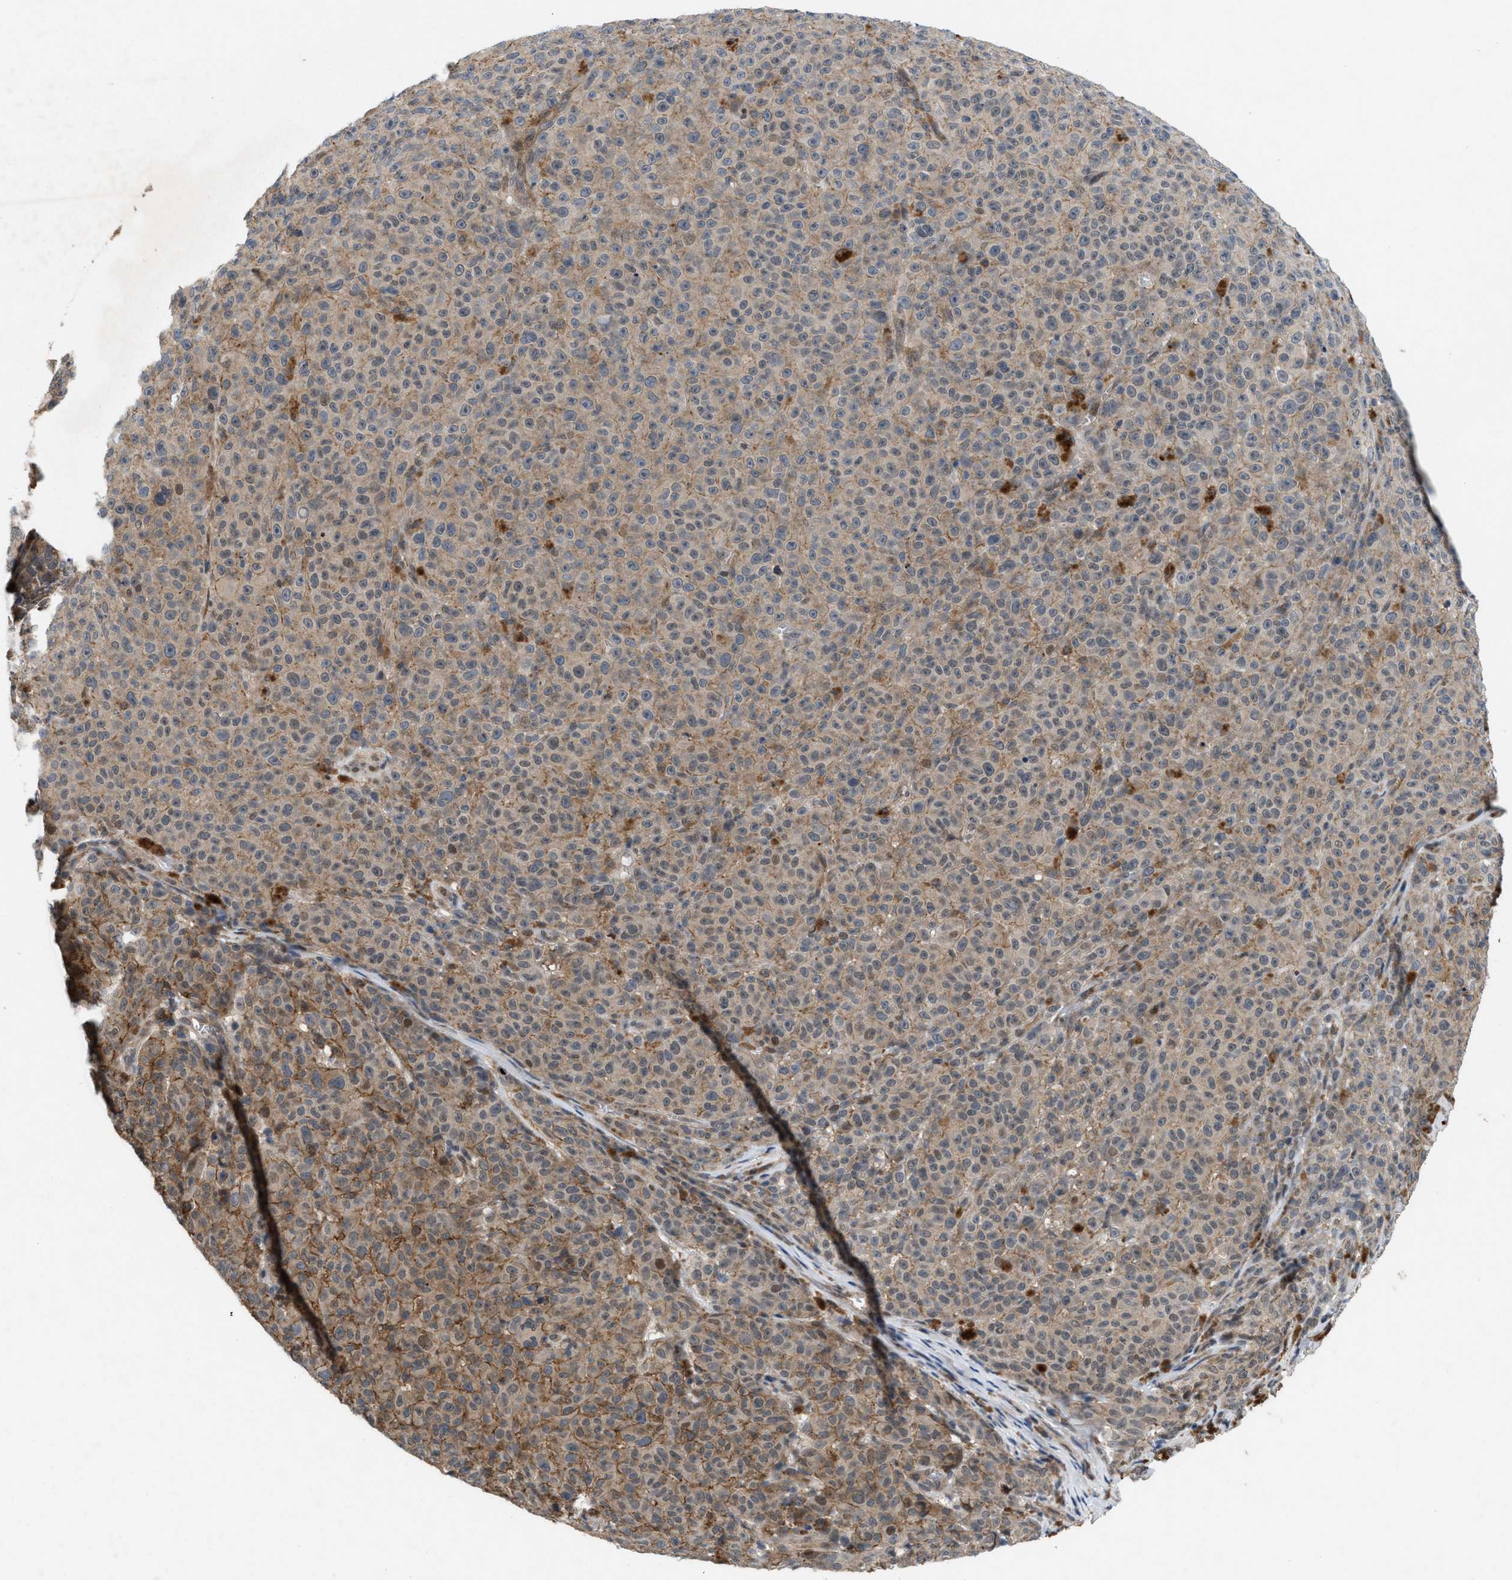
{"staining": {"intensity": "weak", "quantity": "25%-75%", "location": "cytoplasmic/membranous"}, "tissue": "melanoma", "cell_type": "Tumor cells", "image_type": "cancer", "snomed": [{"axis": "morphology", "description": "Malignant melanoma, NOS"}, {"axis": "topography", "description": "Skin"}], "caption": "Human melanoma stained with a protein marker demonstrates weak staining in tumor cells.", "gene": "MFSD6", "patient": {"sex": "female", "age": 82}}